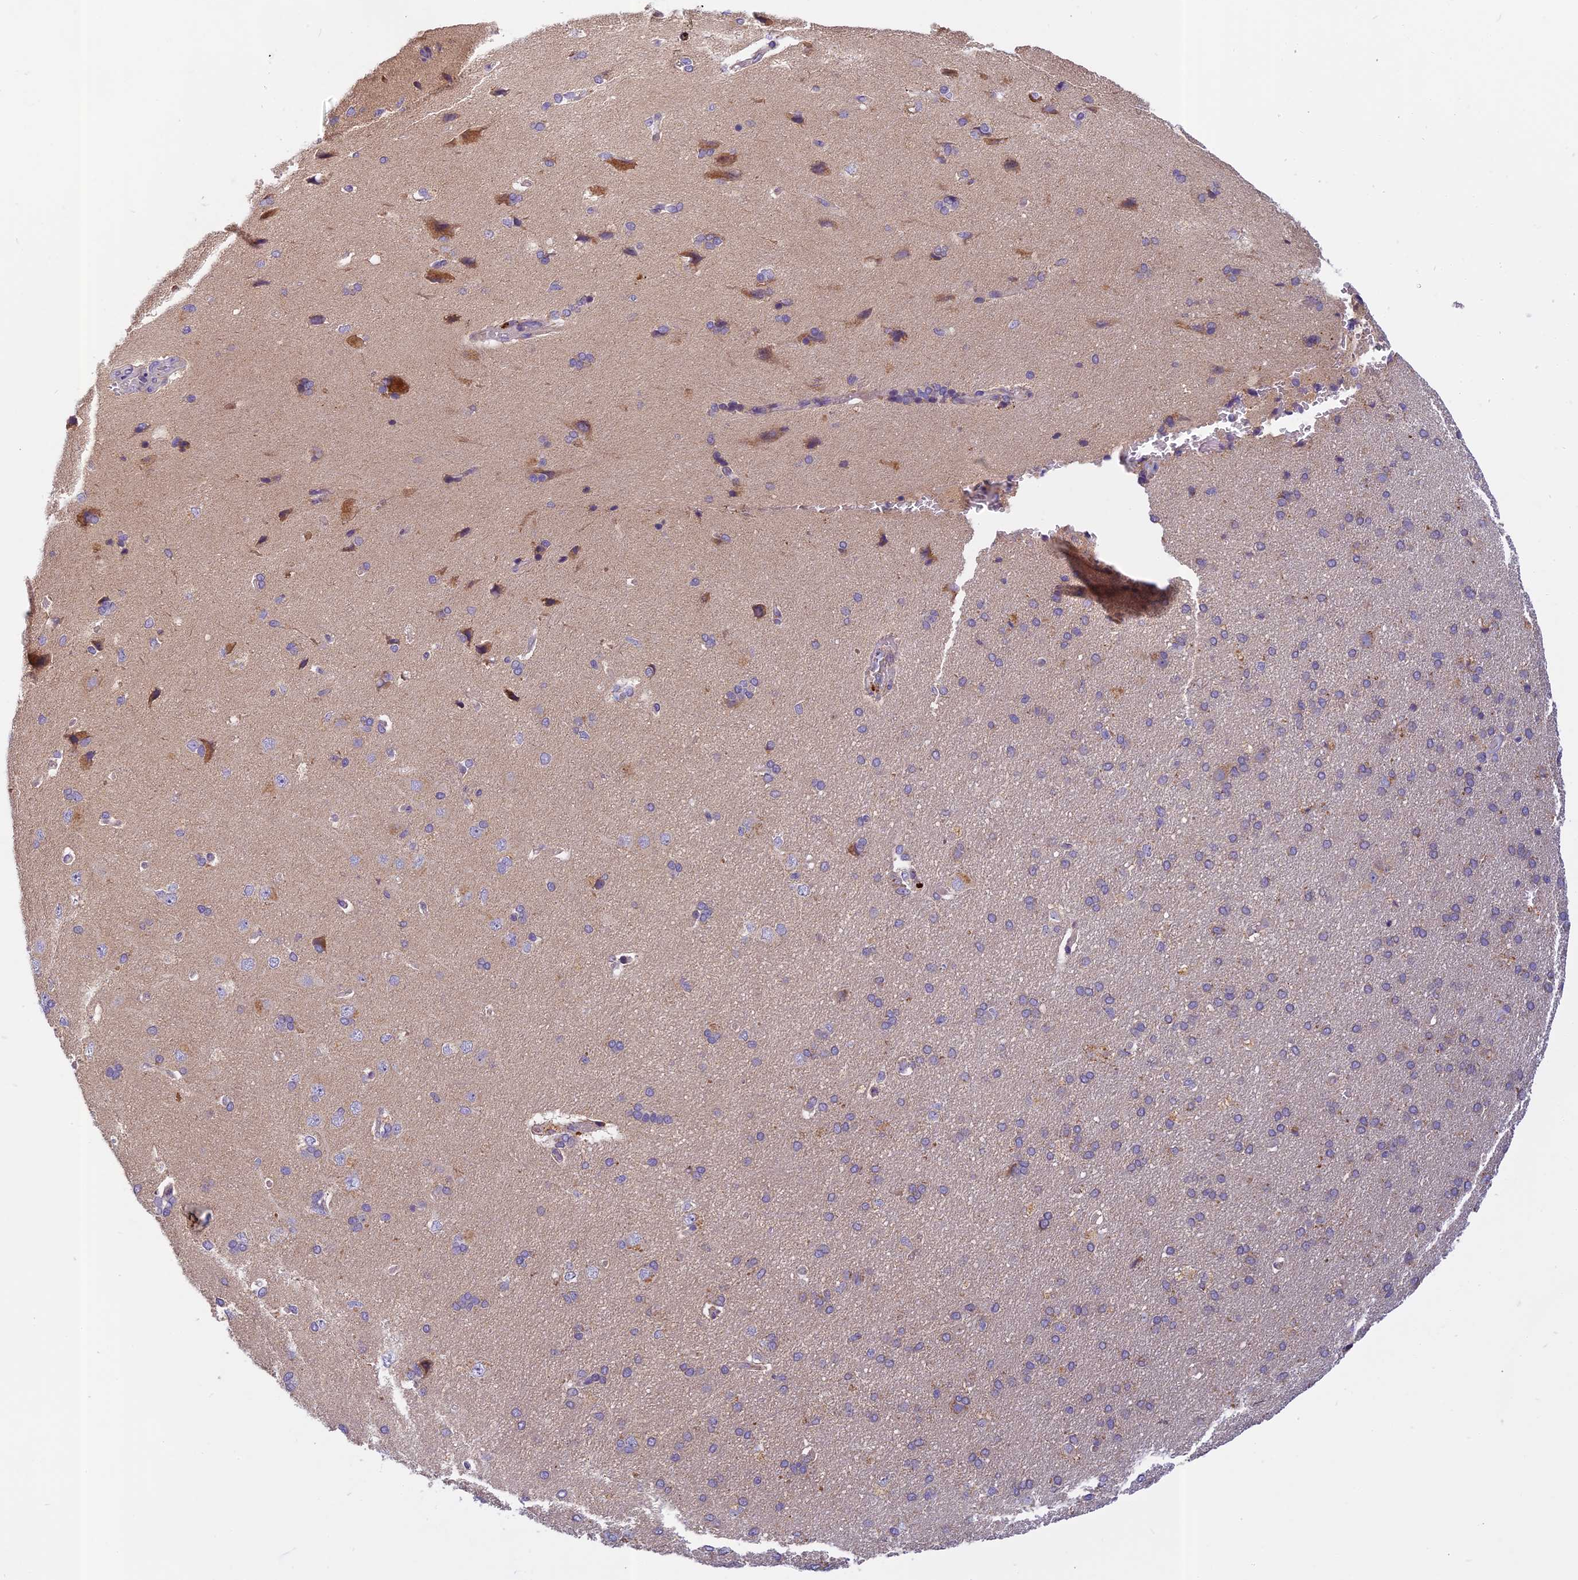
{"staining": {"intensity": "weak", "quantity": "25%-75%", "location": "cytoplasmic/membranous"}, "tissue": "cerebral cortex", "cell_type": "Endothelial cells", "image_type": "normal", "snomed": [{"axis": "morphology", "description": "Normal tissue, NOS"}, {"axis": "topography", "description": "Cerebral cortex"}], "caption": "This photomicrograph displays immunohistochemistry (IHC) staining of normal human cerebral cortex, with low weak cytoplasmic/membranous positivity in approximately 25%-75% of endothelial cells.", "gene": "SEMA7A", "patient": {"sex": "male", "age": 62}}